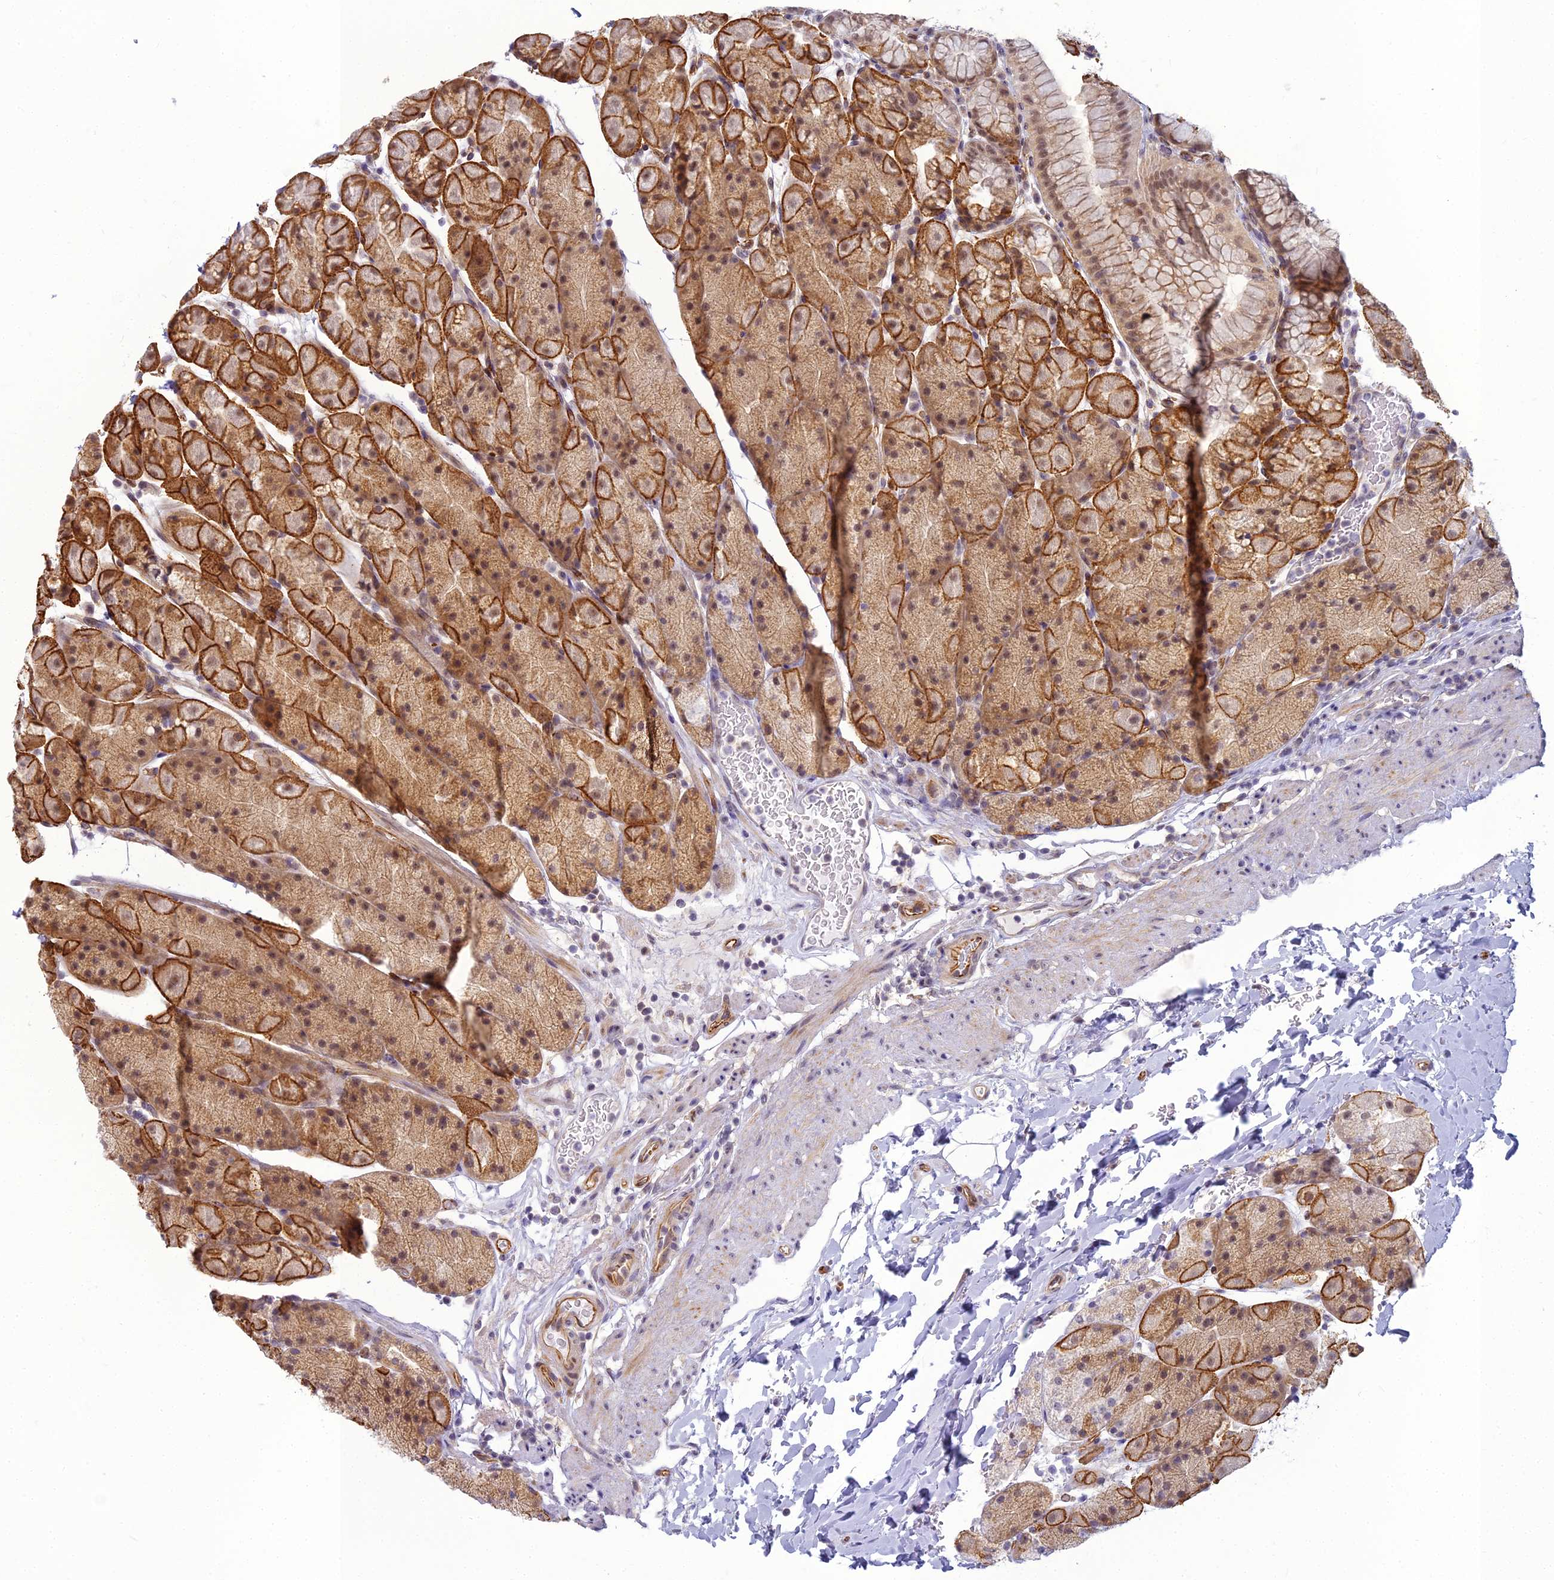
{"staining": {"intensity": "strong", "quantity": ">75%", "location": "cytoplasmic/membranous,nuclear"}, "tissue": "stomach", "cell_type": "Glandular cells", "image_type": "normal", "snomed": [{"axis": "morphology", "description": "Normal tissue, NOS"}, {"axis": "topography", "description": "Stomach, upper"}, {"axis": "topography", "description": "Stomach, lower"}], "caption": "An immunohistochemistry (IHC) micrograph of normal tissue is shown. Protein staining in brown highlights strong cytoplasmic/membranous,nuclear positivity in stomach within glandular cells.", "gene": "RGL3", "patient": {"sex": "male", "age": 67}}